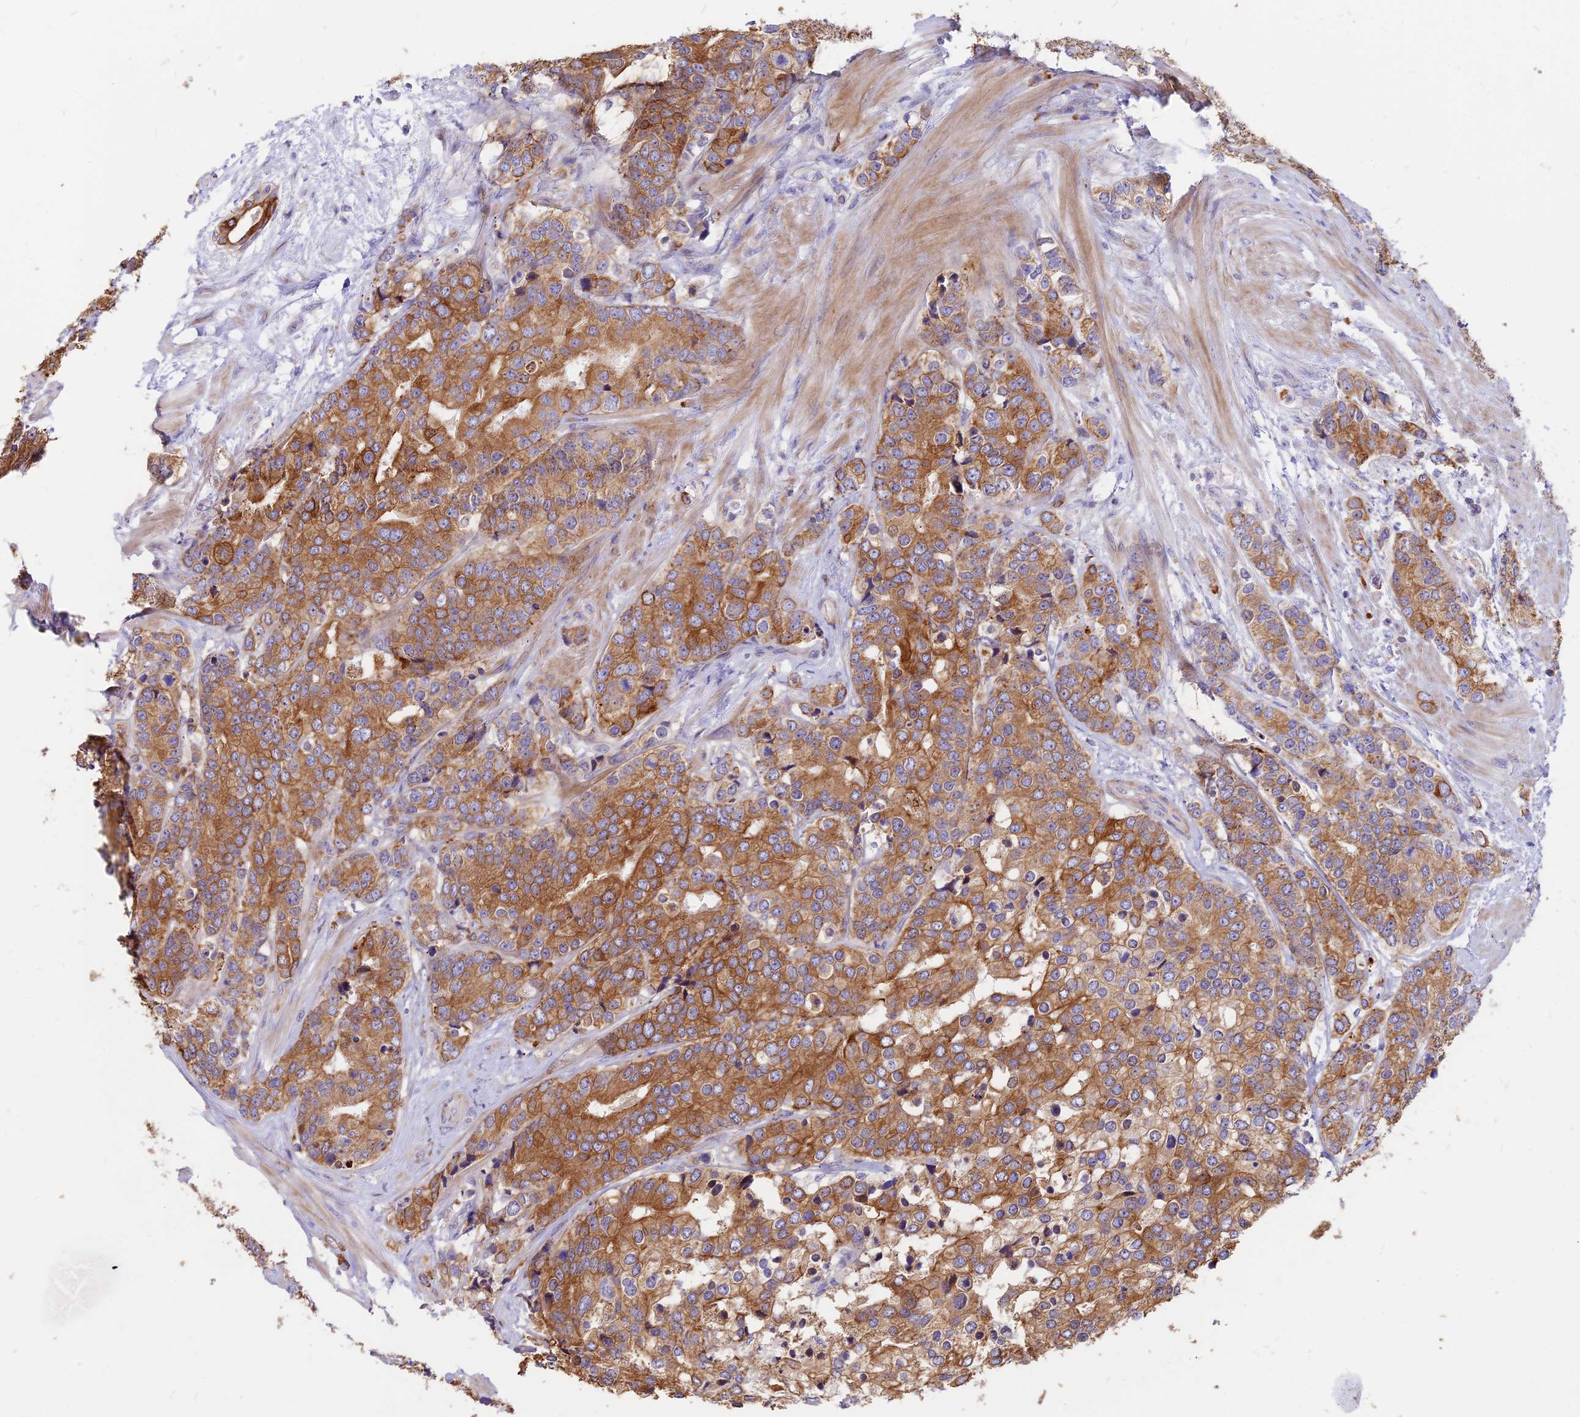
{"staining": {"intensity": "moderate", "quantity": ">75%", "location": "cytoplasmic/membranous"}, "tissue": "prostate cancer", "cell_type": "Tumor cells", "image_type": "cancer", "snomed": [{"axis": "morphology", "description": "Adenocarcinoma, High grade"}, {"axis": "topography", "description": "Prostate"}], "caption": "An IHC image of neoplastic tissue is shown. Protein staining in brown labels moderate cytoplasmic/membranous positivity in prostate cancer (high-grade adenocarcinoma) within tumor cells. (Brightfield microscopy of DAB IHC at high magnification).", "gene": "DENND2D", "patient": {"sex": "male", "age": 62}}